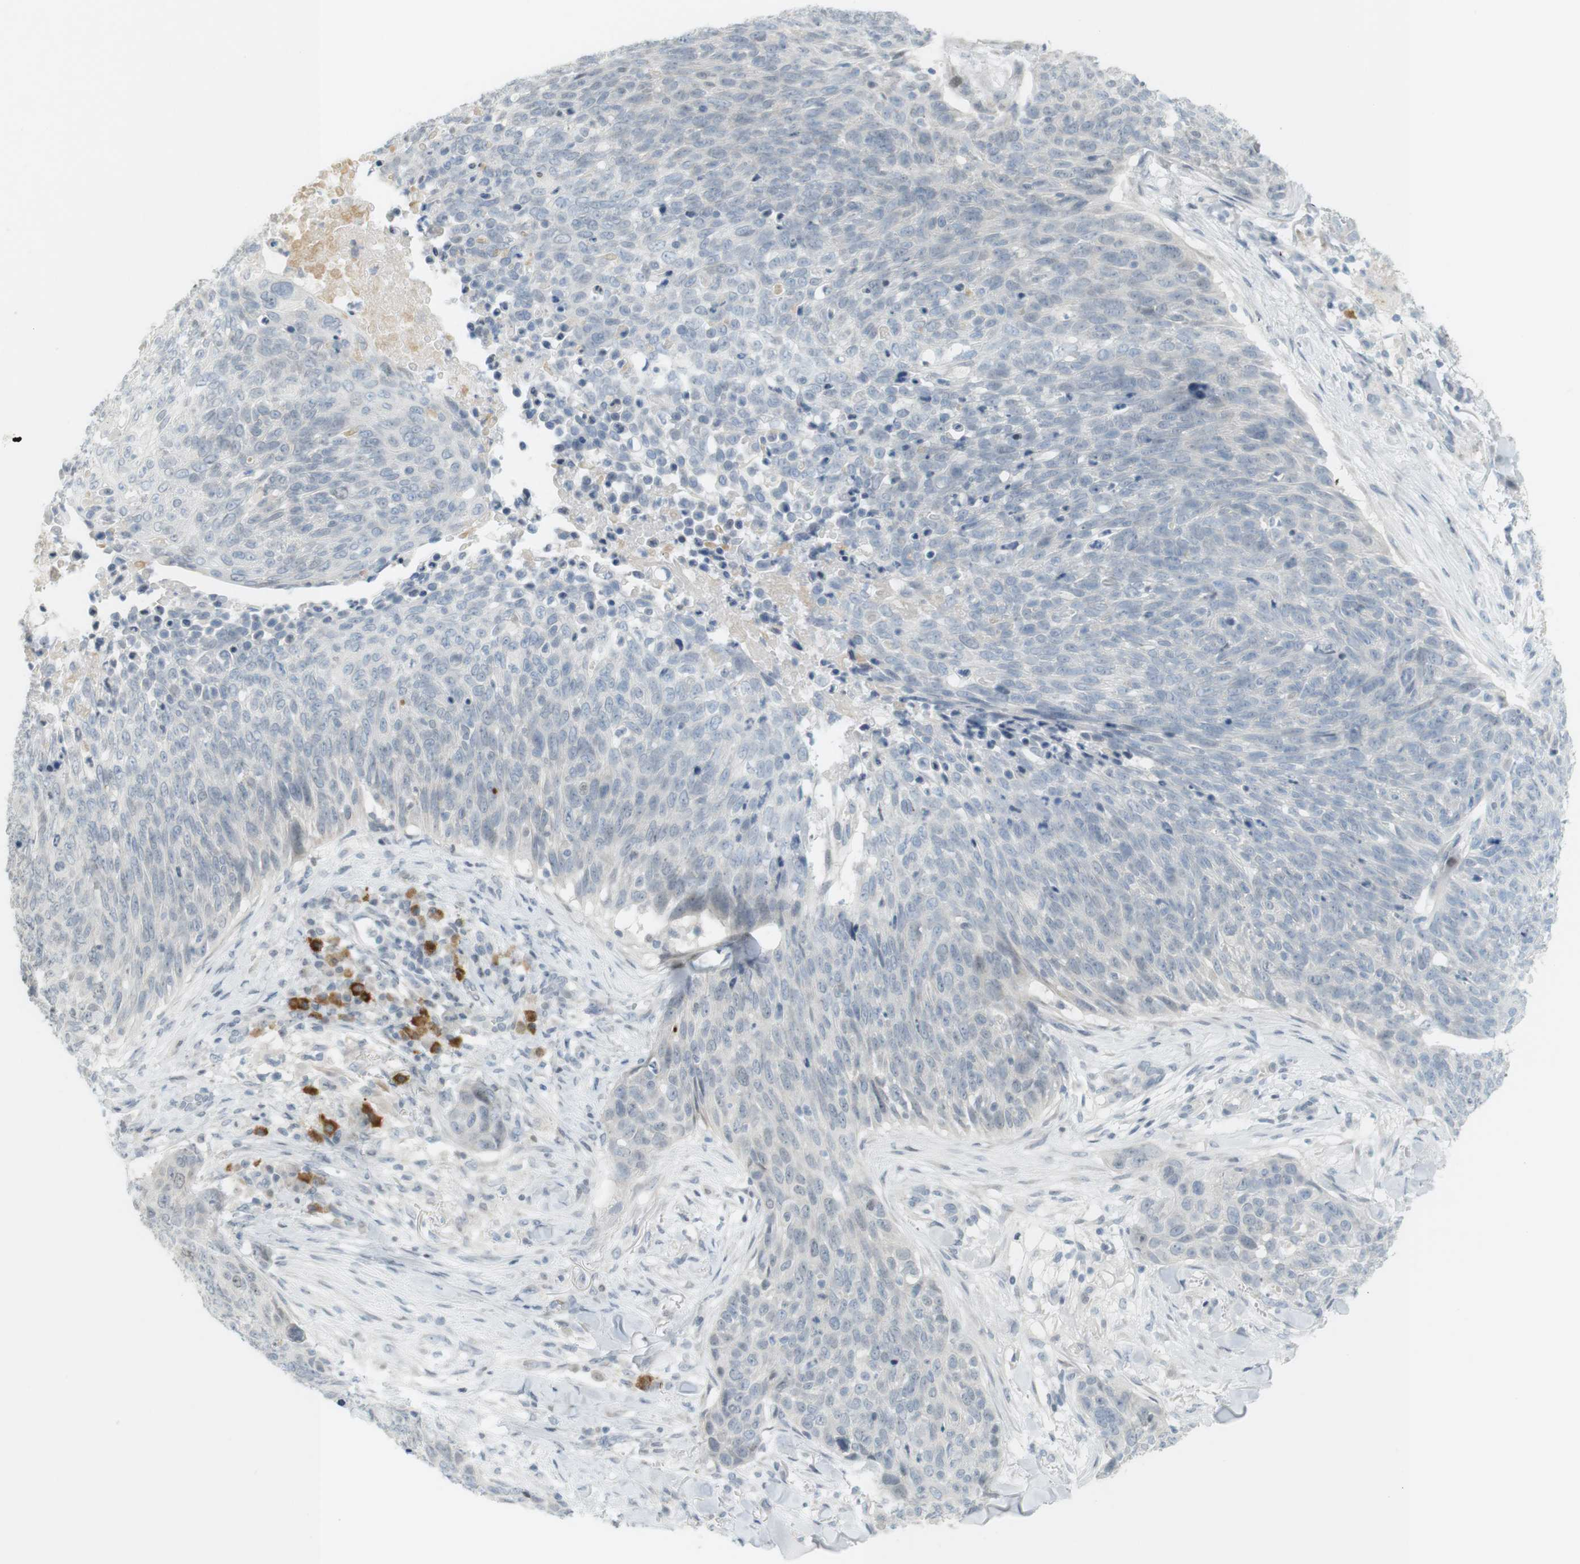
{"staining": {"intensity": "negative", "quantity": "none", "location": "none"}, "tissue": "skin cancer", "cell_type": "Tumor cells", "image_type": "cancer", "snomed": [{"axis": "morphology", "description": "Squamous cell carcinoma in situ, NOS"}, {"axis": "morphology", "description": "Squamous cell carcinoma, NOS"}, {"axis": "topography", "description": "Skin"}], "caption": "DAB immunohistochemical staining of human skin squamous cell carcinoma in situ reveals no significant expression in tumor cells.", "gene": "DMC1", "patient": {"sex": "male", "age": 93}}